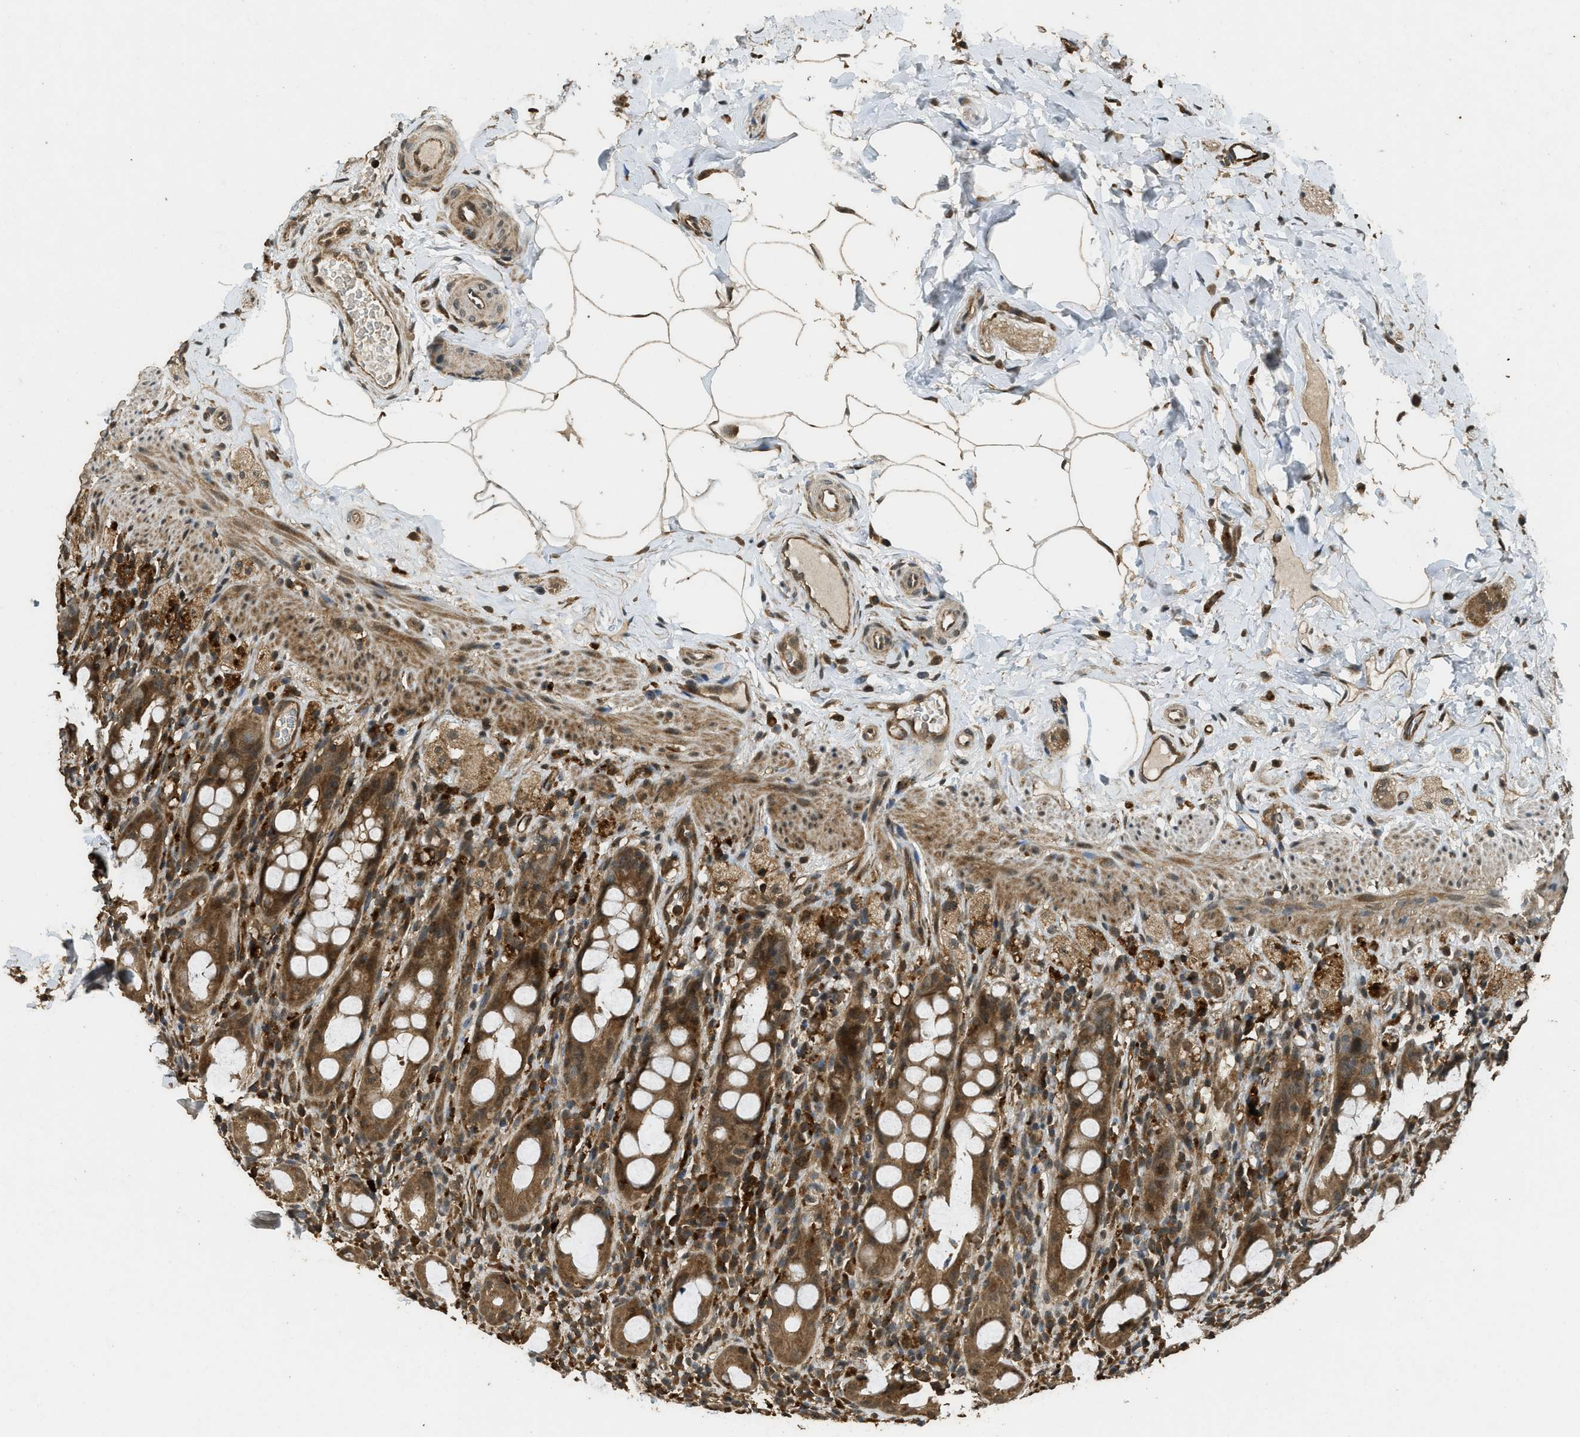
{"staining": {"intensity": "moderate", "quantity": ">75%", "location": "cytoplasmic/membranous,nuclear"}, "tissue": "rectum", "cell_type": "Glandular cells", "image_type": "normal", "snomed": [{"axis": "morphology", "description": "Normal tissue, NOS"}, {"axis": "topography", "description": "Rectum"}], "caption": "IHC micrograph of benign rectum: human rectum stained using IHC shows medium levels of moderate protein expression localized specifically in the cytoplasmic/membranous,nuclear of glandular cells, appearing as a cytoplasmic/membranous,nuclear brown color.", "gene": "PPP6R3", "patient": {"sex": "male", "age": 44}}